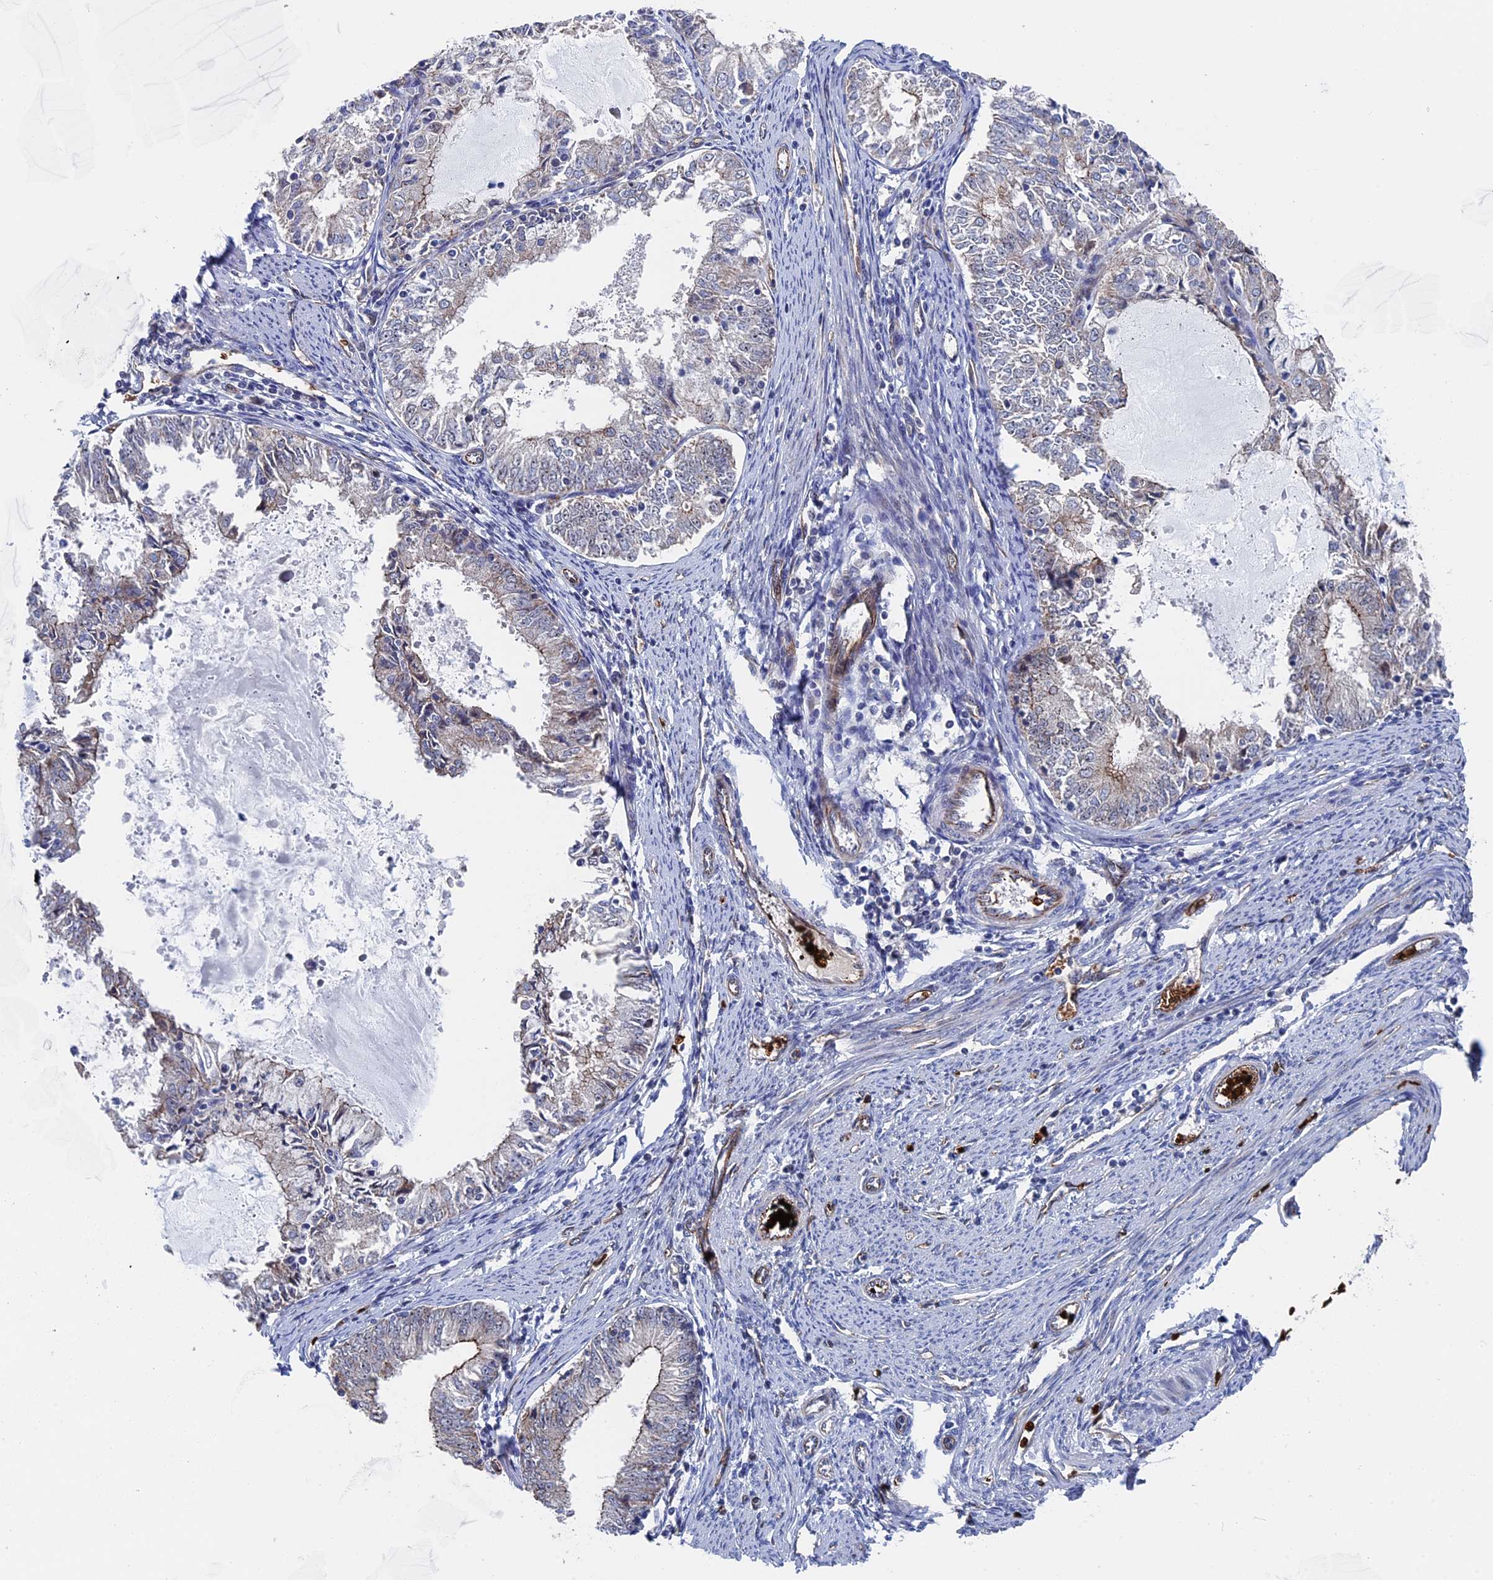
{"staining": {"intensity": "weak", "quantity": "<25%", "location": "cytoplasmic/membranous"}, "tissue": "endometrial cancer", "cell_type": "Tumor cells", "image_type": "cancer", "snomed": [{"axis": "morphology", "description": "Adenocarcinoma, NOS"}, {"axis": "topography", "description": "Endometrium"}], "caption": "An immunohistochemistry (IHC) micrograph of endometrial cancer is shown. There is no staining in tumor cells of endometrial cancer.", "gene": "EXOSC9", "patient": {"sex": "female", "age": 57}}